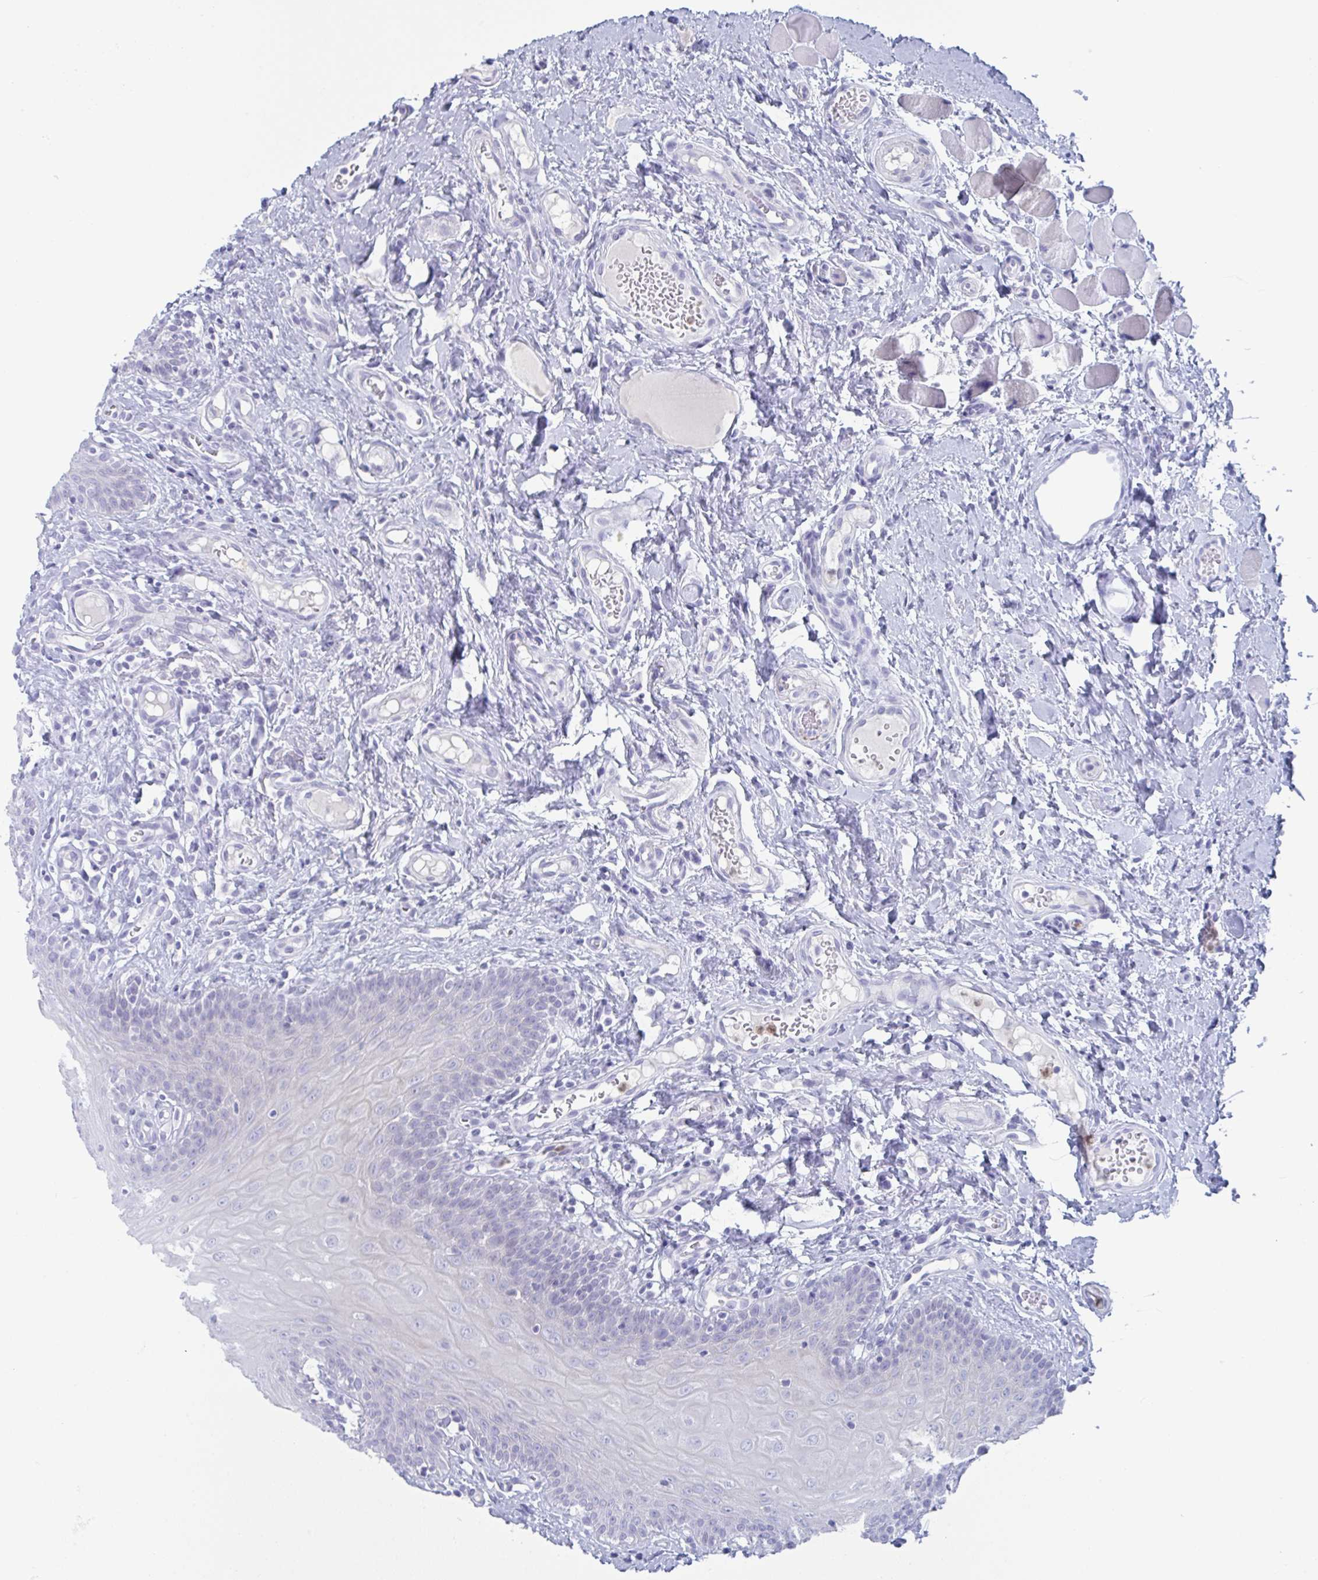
{"staining": {"intensity": "negative", "quantity": "none", "location": "none"}, "tissue": "oral mucosa", "cell_type": "Squamous epithelial cells", "image_type": "normal", "snomed": [{"axis": "morphology", "description": "Normal tissue, NOS"}, {"axis": "topography", "description": "Oral tissue"}, {"axis": "topography", "description": "Tounge, NOS"}], "caption": "An image of human oral mucosa is negative for staining in squamous epithelial cells. The staining is performed using DAB brown chromogen with nuclei counter-stained in using hematoxylin.", "gene": "CYP4F11", "patient": {"sex": "female", "age": 58}}